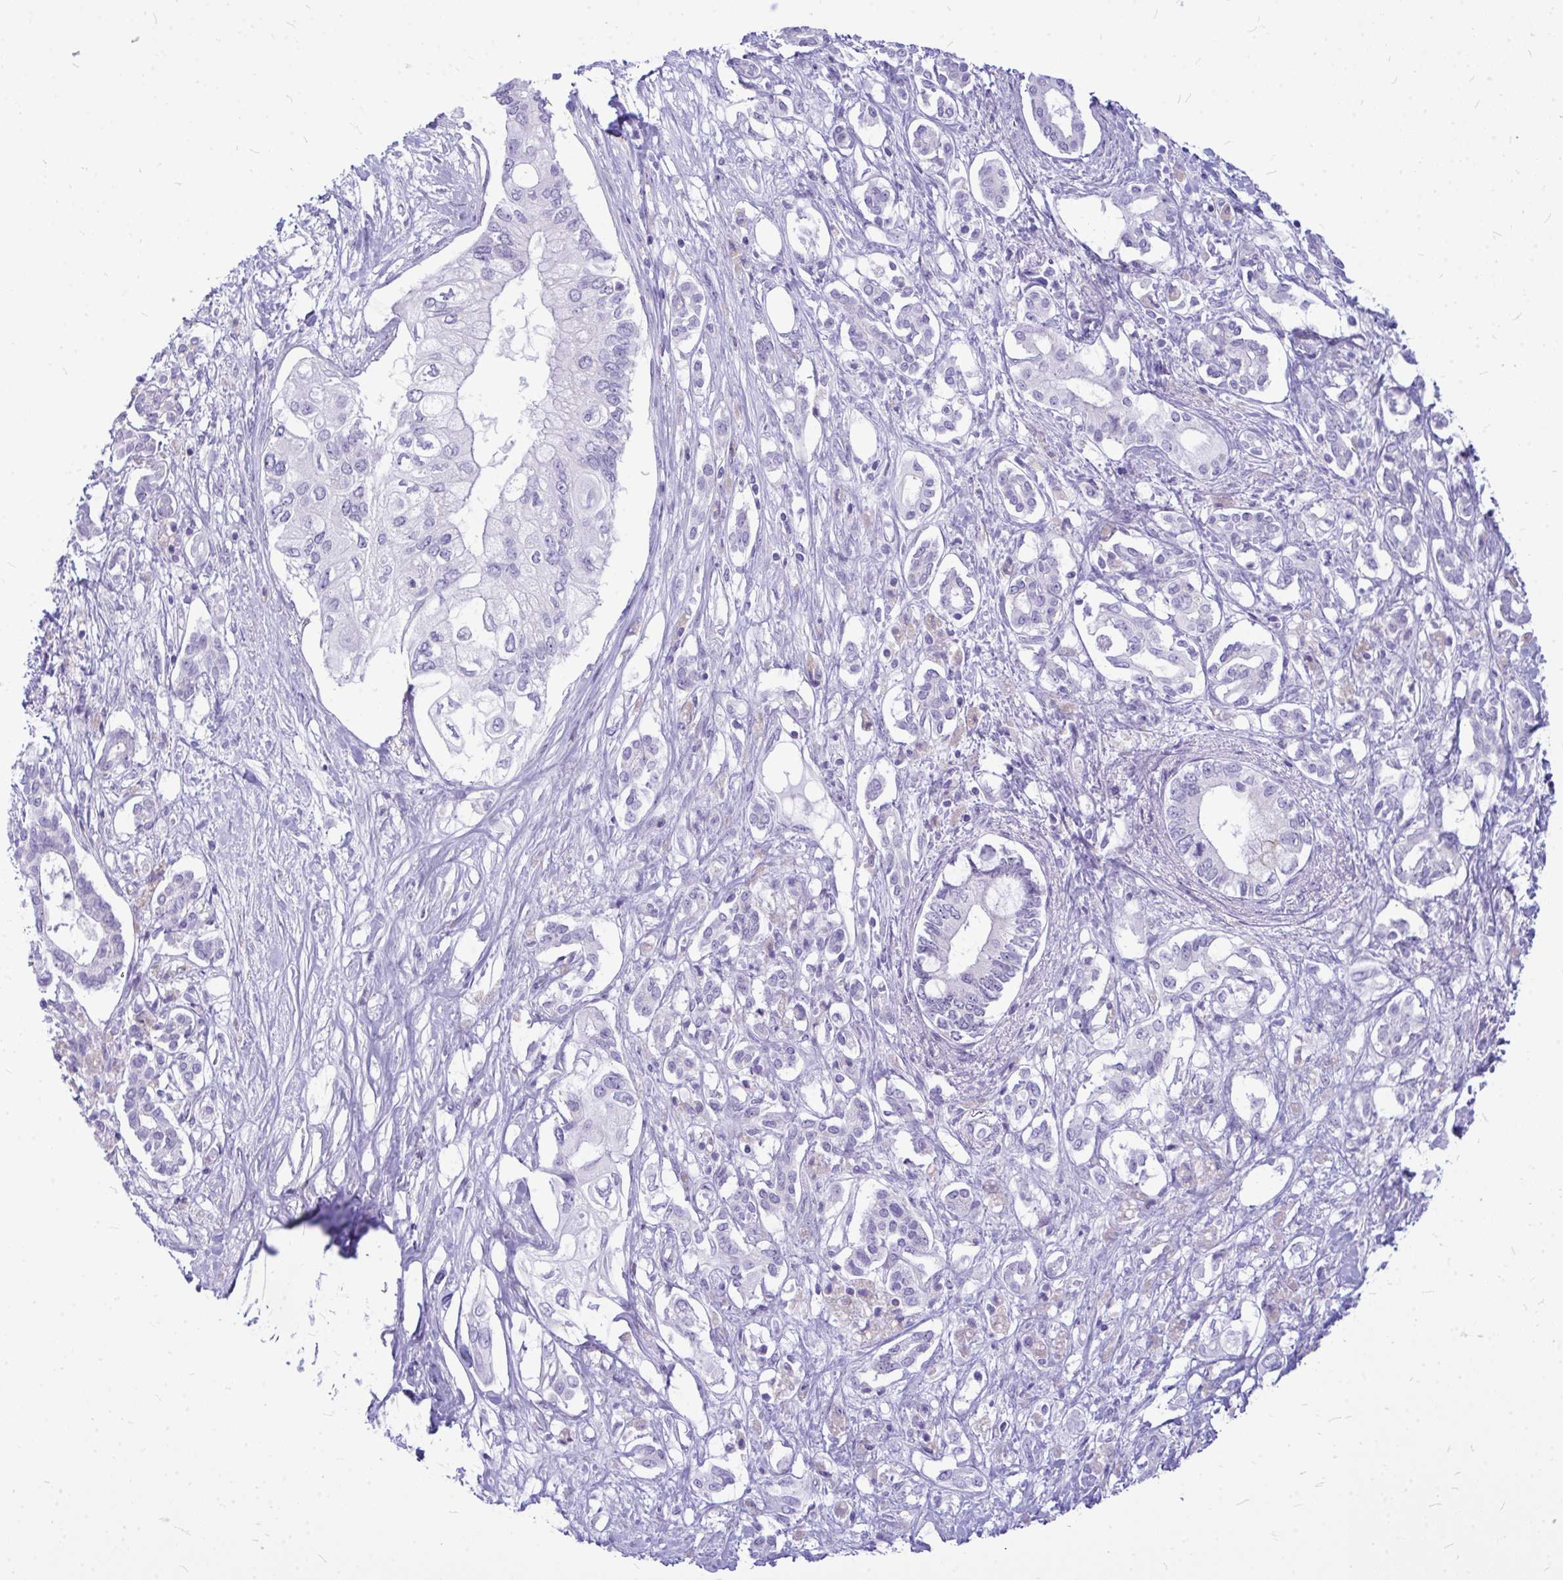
{"staining": {"intensity": "negative", "quantity": "none", "location": "none"}, "tissue": "pancreatic cancer", "cell_type": "Tumor cells", "image_type": "cancer", "snomed": [{"axis": "morphology", "description": "Adenocarcinoma, NOS"}, {"axis": "topography", "description": "Pancreas"}], "caption": "High power microscopy histopathology image of an IHC histopathology image of pancreatic adenocarcinoma, revealing no significant positivity in tumor cells.", "gene": "ZSCAN25", "patient": {"sex": "female", "age": 63}}